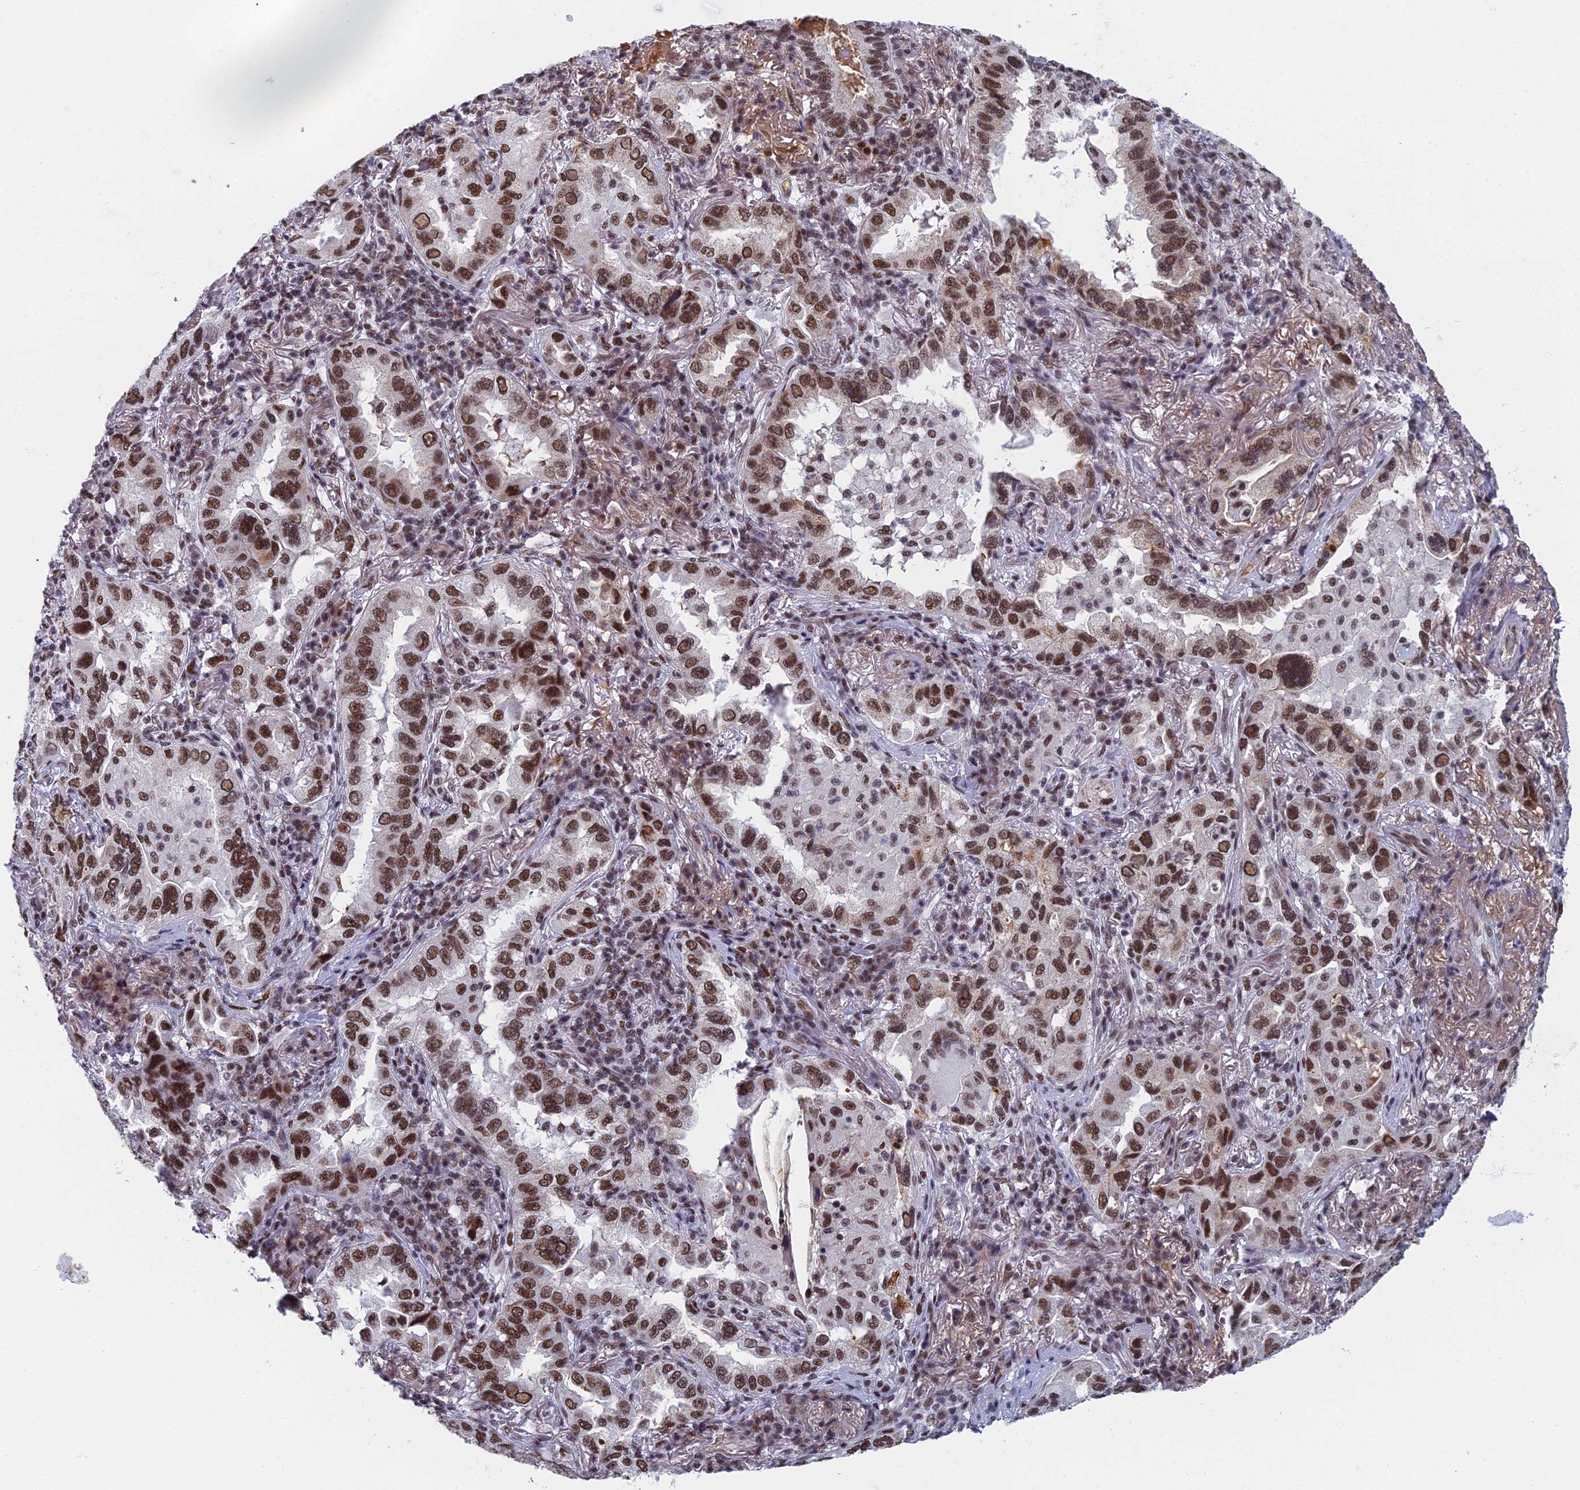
{"staining": {"intensity": "moderate", "quantity": ">75%", "location": "nuclear"}, "tissue": "lung cancer", "cell_type": "Tumor cells", "image_type": "cancer", "snomed": [{"axis": "morphology", "description": "Adenocarcinoma, NOS"}, {"axis": "topography", "description": "Lung"}], "caption": "Moderate nuclear expression is seen in about >75% of tumor cells in lung cancer (adenocarcinoma).", "gene": "TAF13", "patient": {"sex": "female", "age": 69}}